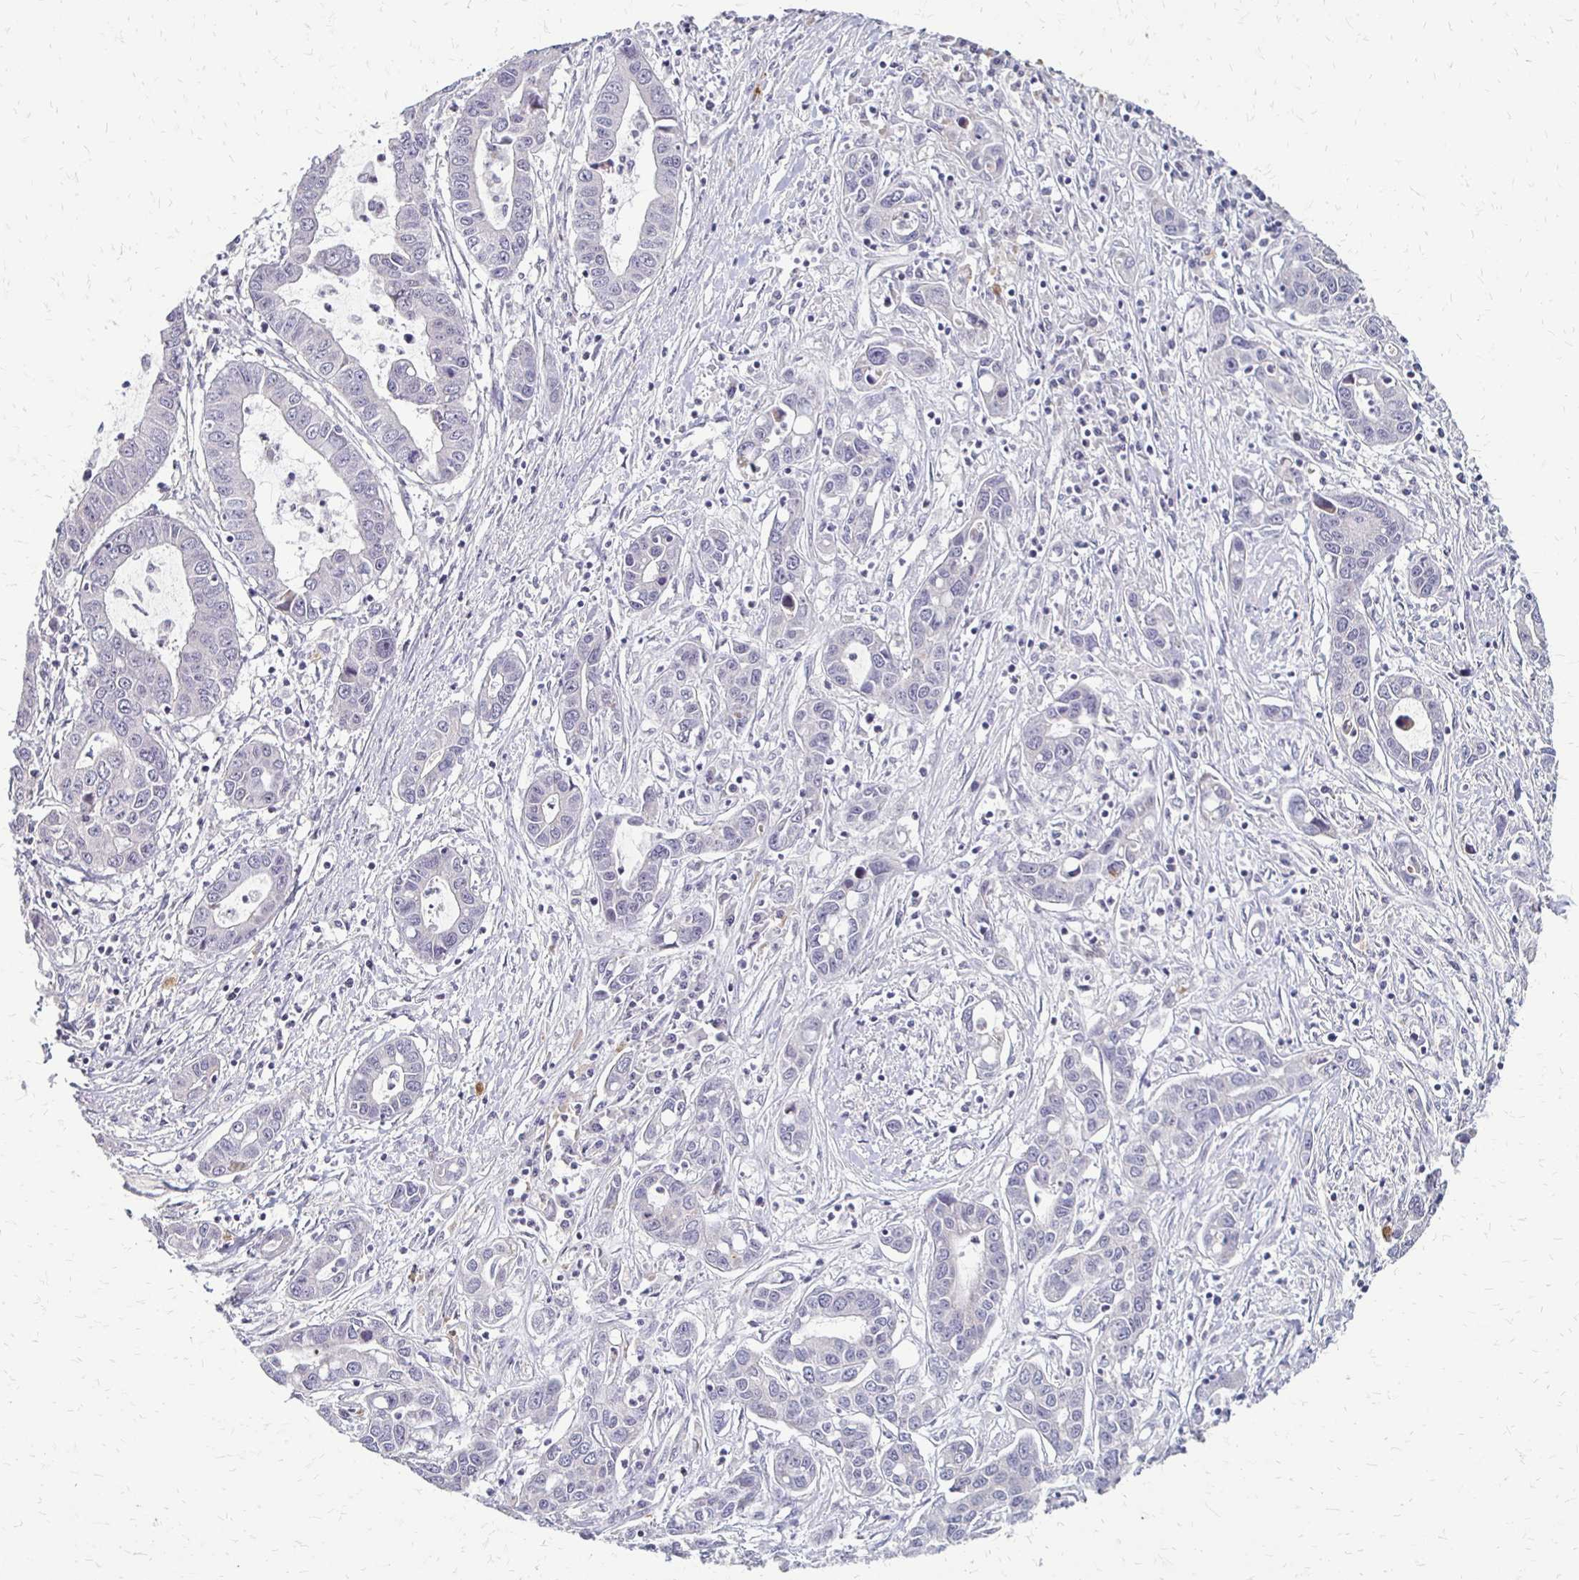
{"staining": {"intensity": "negative", "quantity": "none", "location": "none"}, "tissue": "liver cancer", "cell_type": "Tumor cells", "image_type": "cancer", "snomed": [{"axis": "morphology", "description": "Cholangiocarcinoma"}, {"axis": "topography", "description": "Liver"}], "caption": "Image shows no protein expression in tumor cells of cholangiocarcinoma (liver) tissue.", "gene": "SLC9A9", "patient": {"sex": "male", "age": 58}}